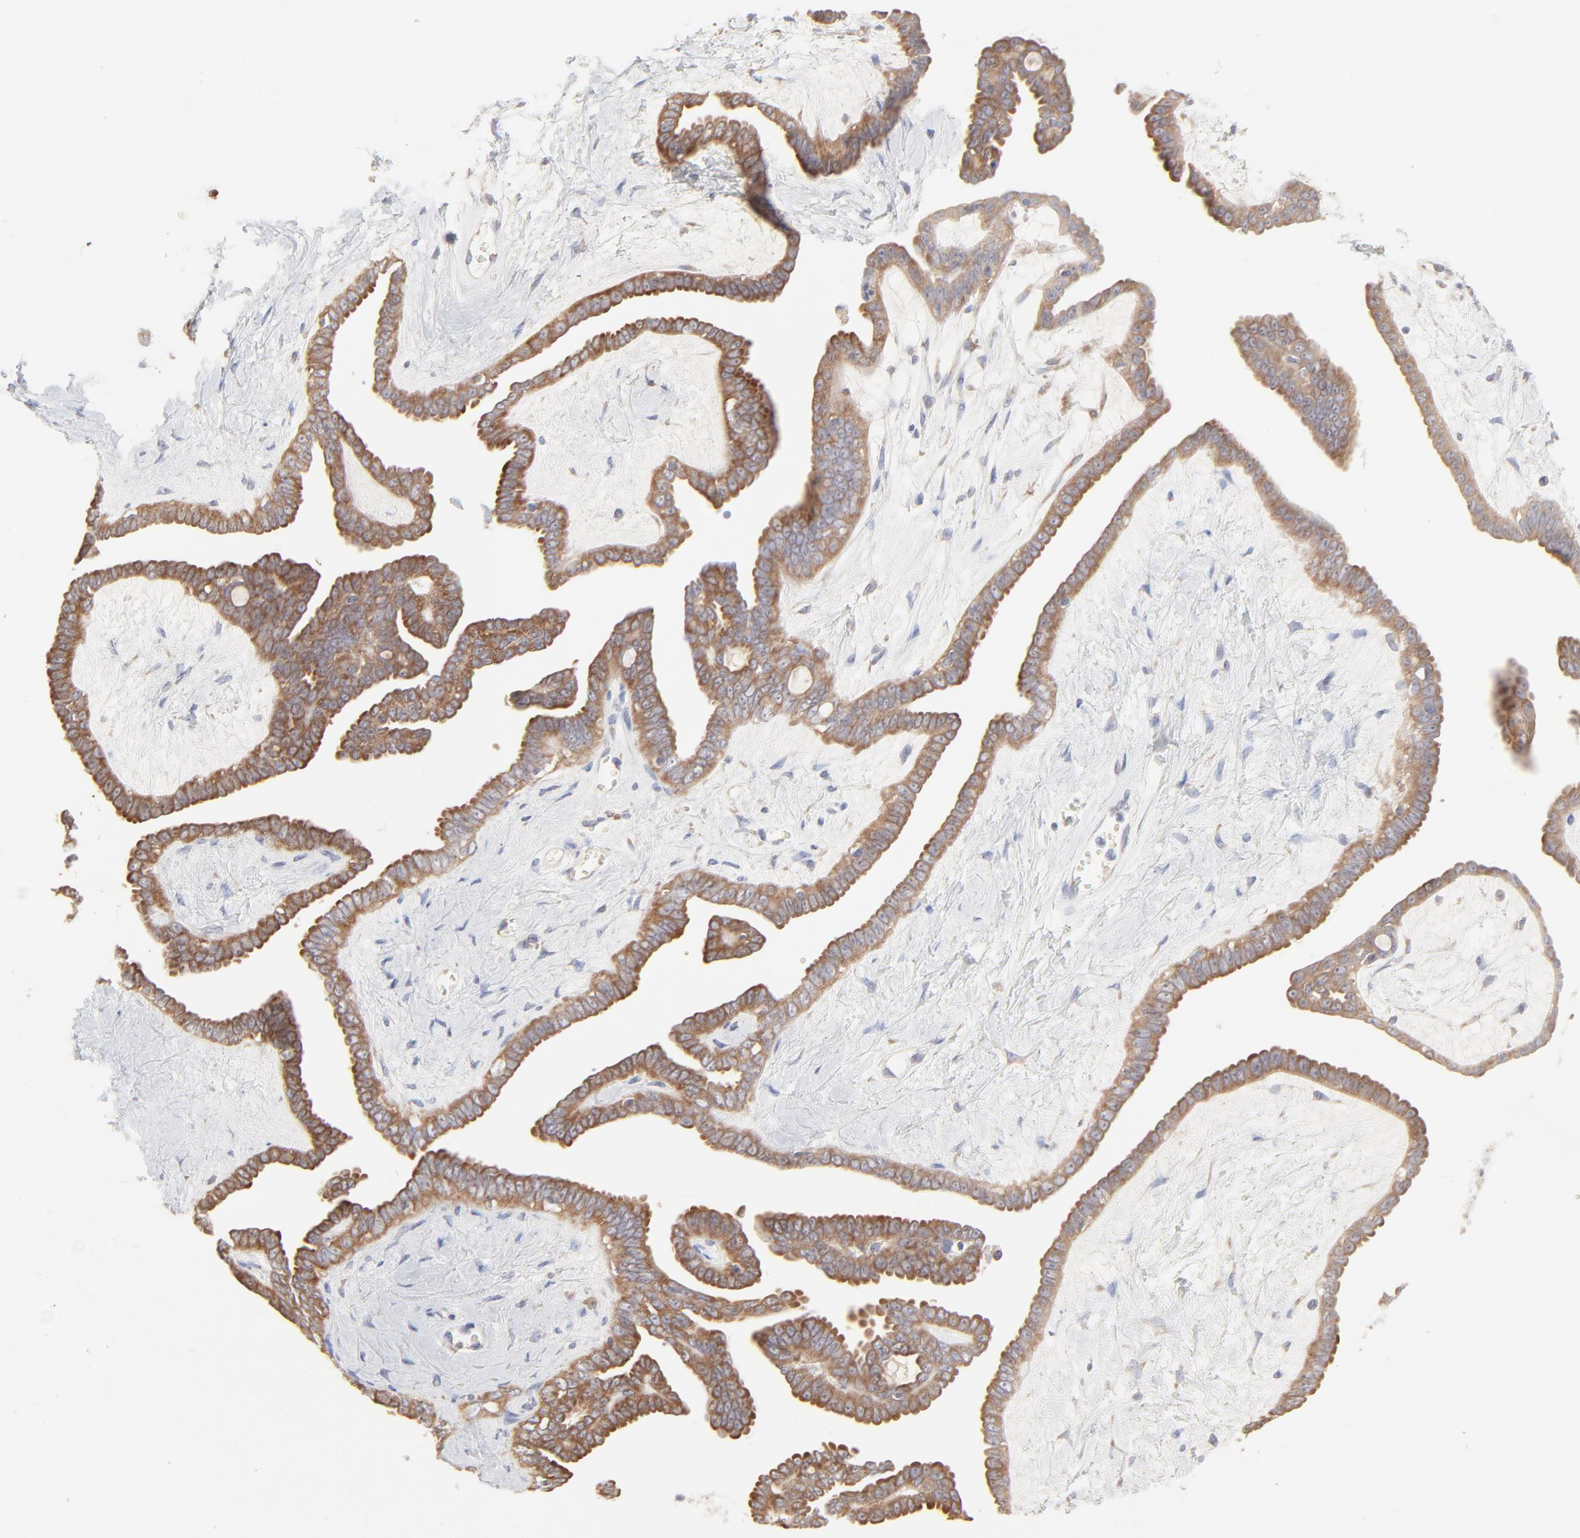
{"staining": {"intensity": "strong", "quantity": ">75%", "location": "cytoplasmic/membranous"}, "tissue": "ovarian cancer", "cell_type": "Tumor cells", "image_type": "cancer", "snomed": [{"axis": "morphology", "description": "Cystadenocarcinoma, serous, NOS"}, {"axis": "topography", "description": "Ovary"}], "caption": "This micrograph demonstrates immunohistochemistry staining of human ovarian cancer (serous cystadenocarcinoma), with high strong cytoplasmic/membranous positivity in approximately >75% of tumor cells.", "gene": "RPS21", "patient": {"sex": "female", "age": 71}}